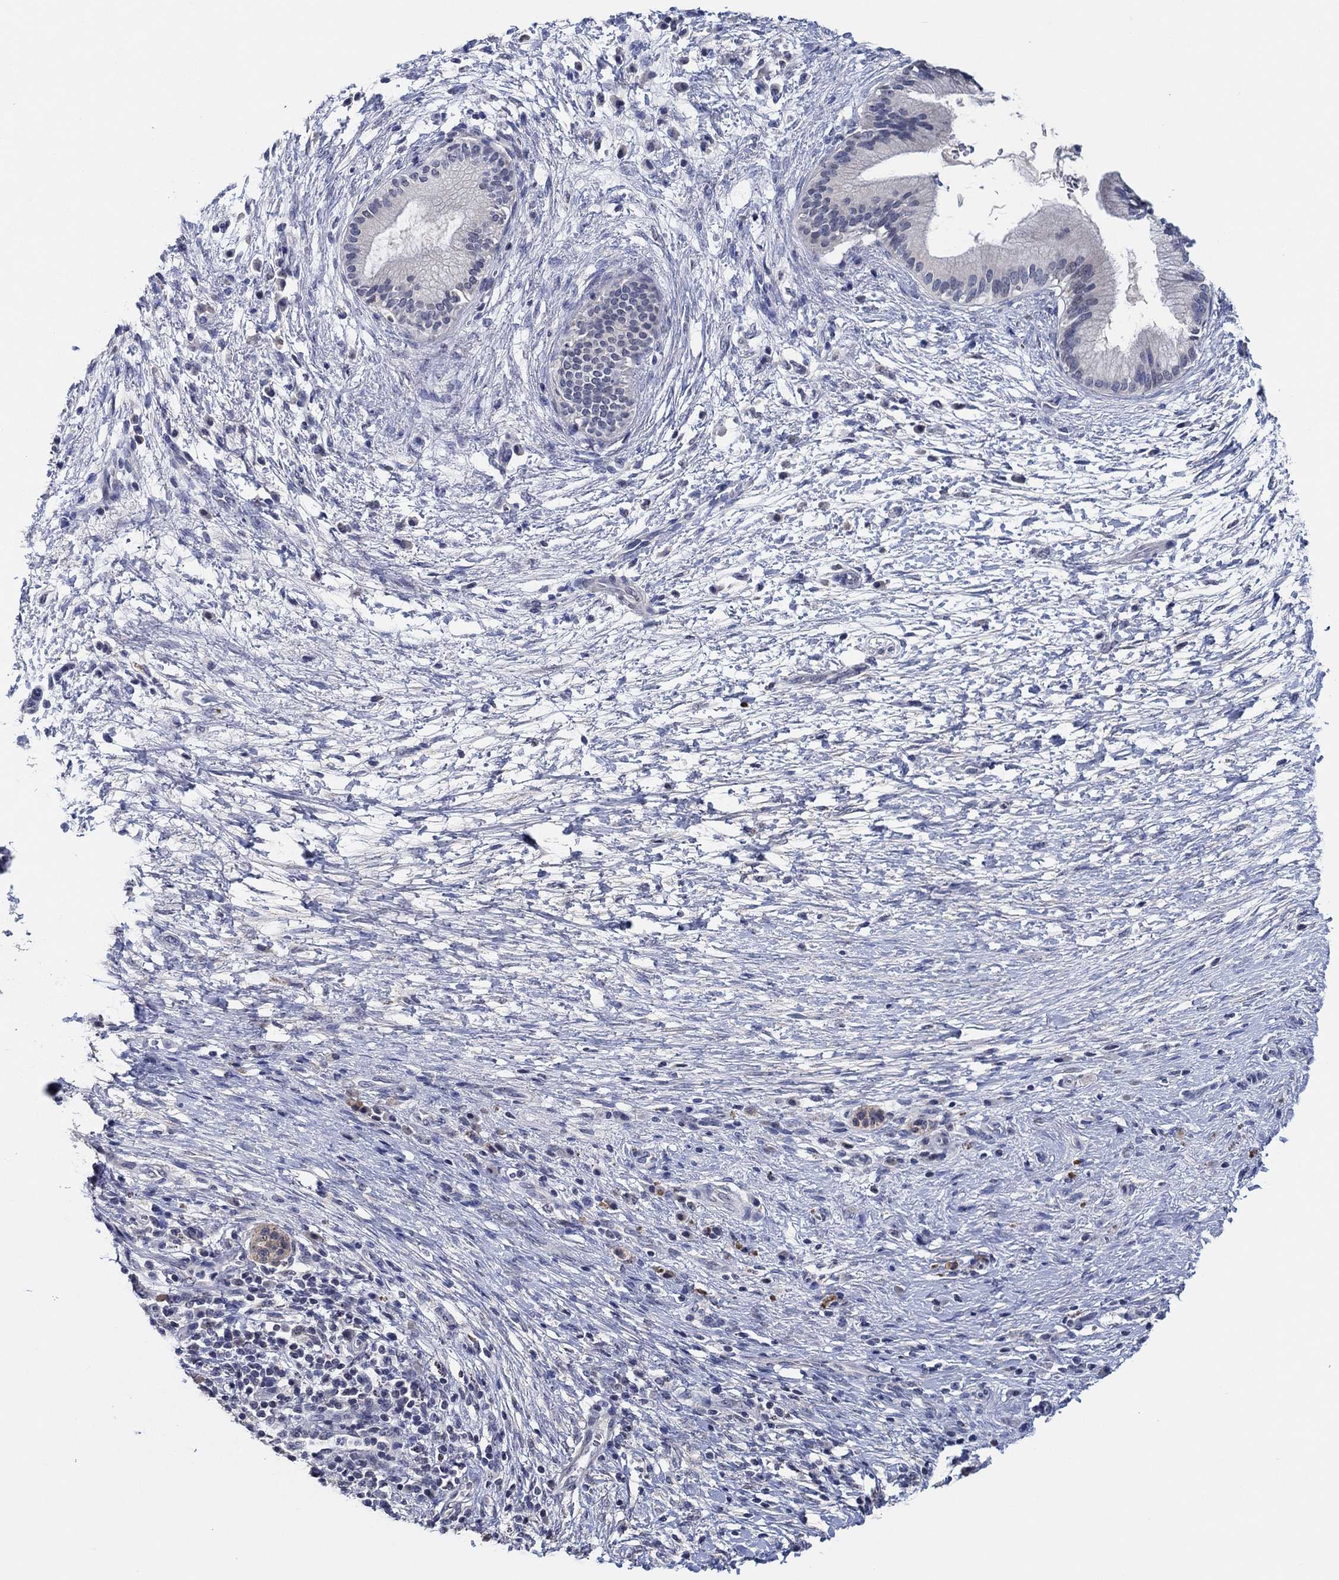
{"staining": {"intensity": "negative", "quantity": "none", "location": "none"}, "tissue": "pancreatic cancer", "cell_type": "Tumor cells", "image_type": "cancer", "snomed": [{"axis": "morphology", "description": "Adenocarcinoma, NOS"}, {"axis": "topography", "description": "Pancreas"}], "caption": "Immunohistochemical staining of pancreatic adenocarcinoma demonstrates no significant staining in tumor cells.", "gene": "PRRT3", "patient": {"sex": "female", "age": 72}}